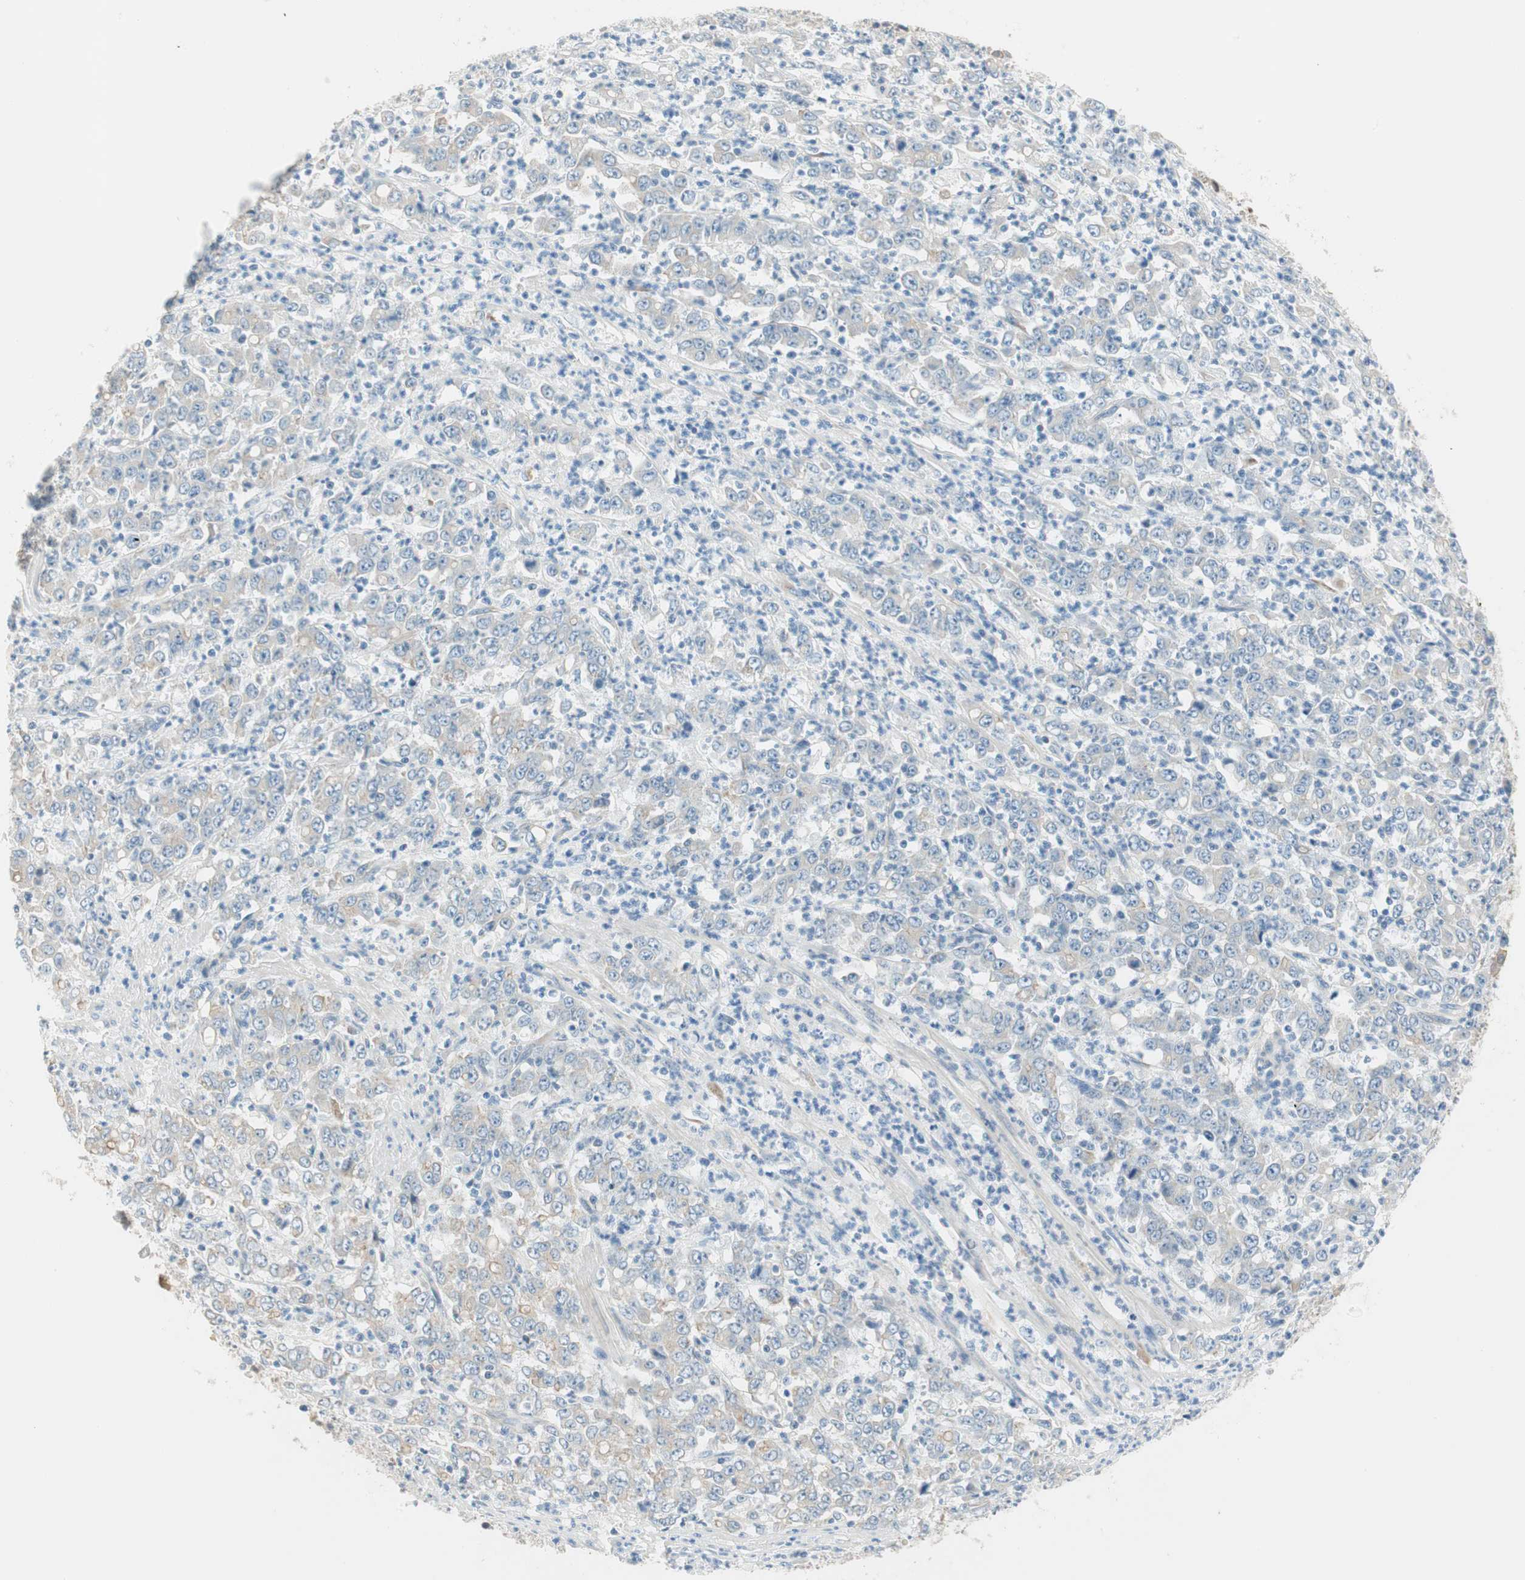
{"staining": {"intensity": "weak", "quantity": "<25%", "location": "cytoplasmic/membranous"}, "tissue": "stomach cancer", "cell_type": "Tumor cells", "image_type": "cancer", "snomed": [{"axis": "morphology", "description": "Adenocarcinoma, NOS"}, {"axis": "topography", "description": "Stomach, lower"}], "caption": "Human stomach cancer (adenocarcinoma) stained for a protein using immunohistochemistry reveals no positivity in tumor cells.", "gene": "CDK3", "patient": {"sex": "female", "age": 71}}